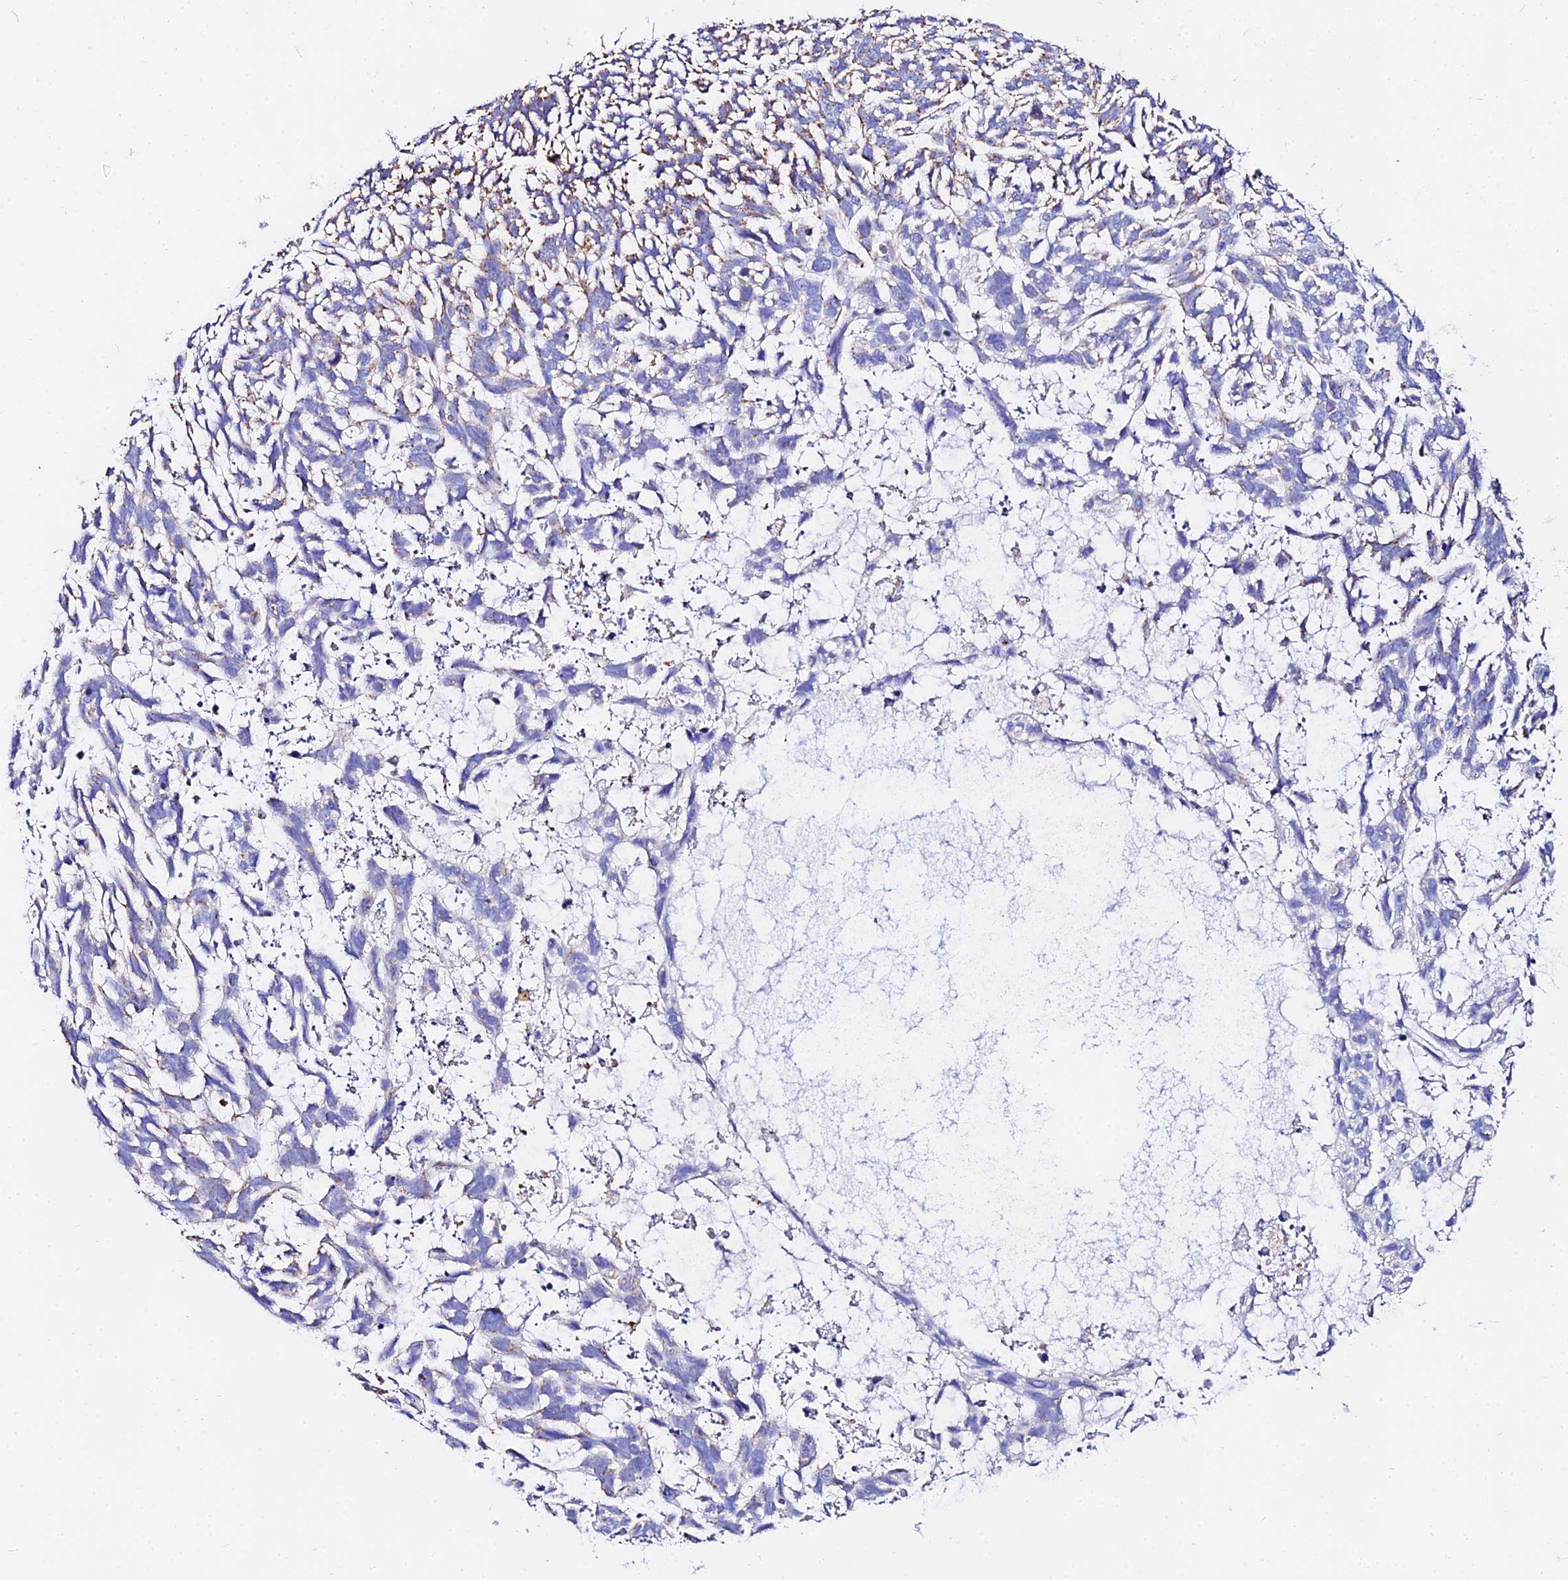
{"staining": {"intensity": "moderate", "quantity": "<25%", "location": "cytoplasmic/membranous"}, "tissue": "skin cancer", "cell_type": "Tumor cells", "image_type": "cancer", "snomed": [{"axis": "morphology", "description": "Basal cell carcinoma"}, {"axis": "topography", "description": "Skin"}], "caption": "Brown immunohistochemical staining in skin cancer demonstrates moderate cytoplasmic/membranous staining in about <25% of tumor cells.", "gene": "ZNF573", "patient": {"sex": "male", "age": 88}}